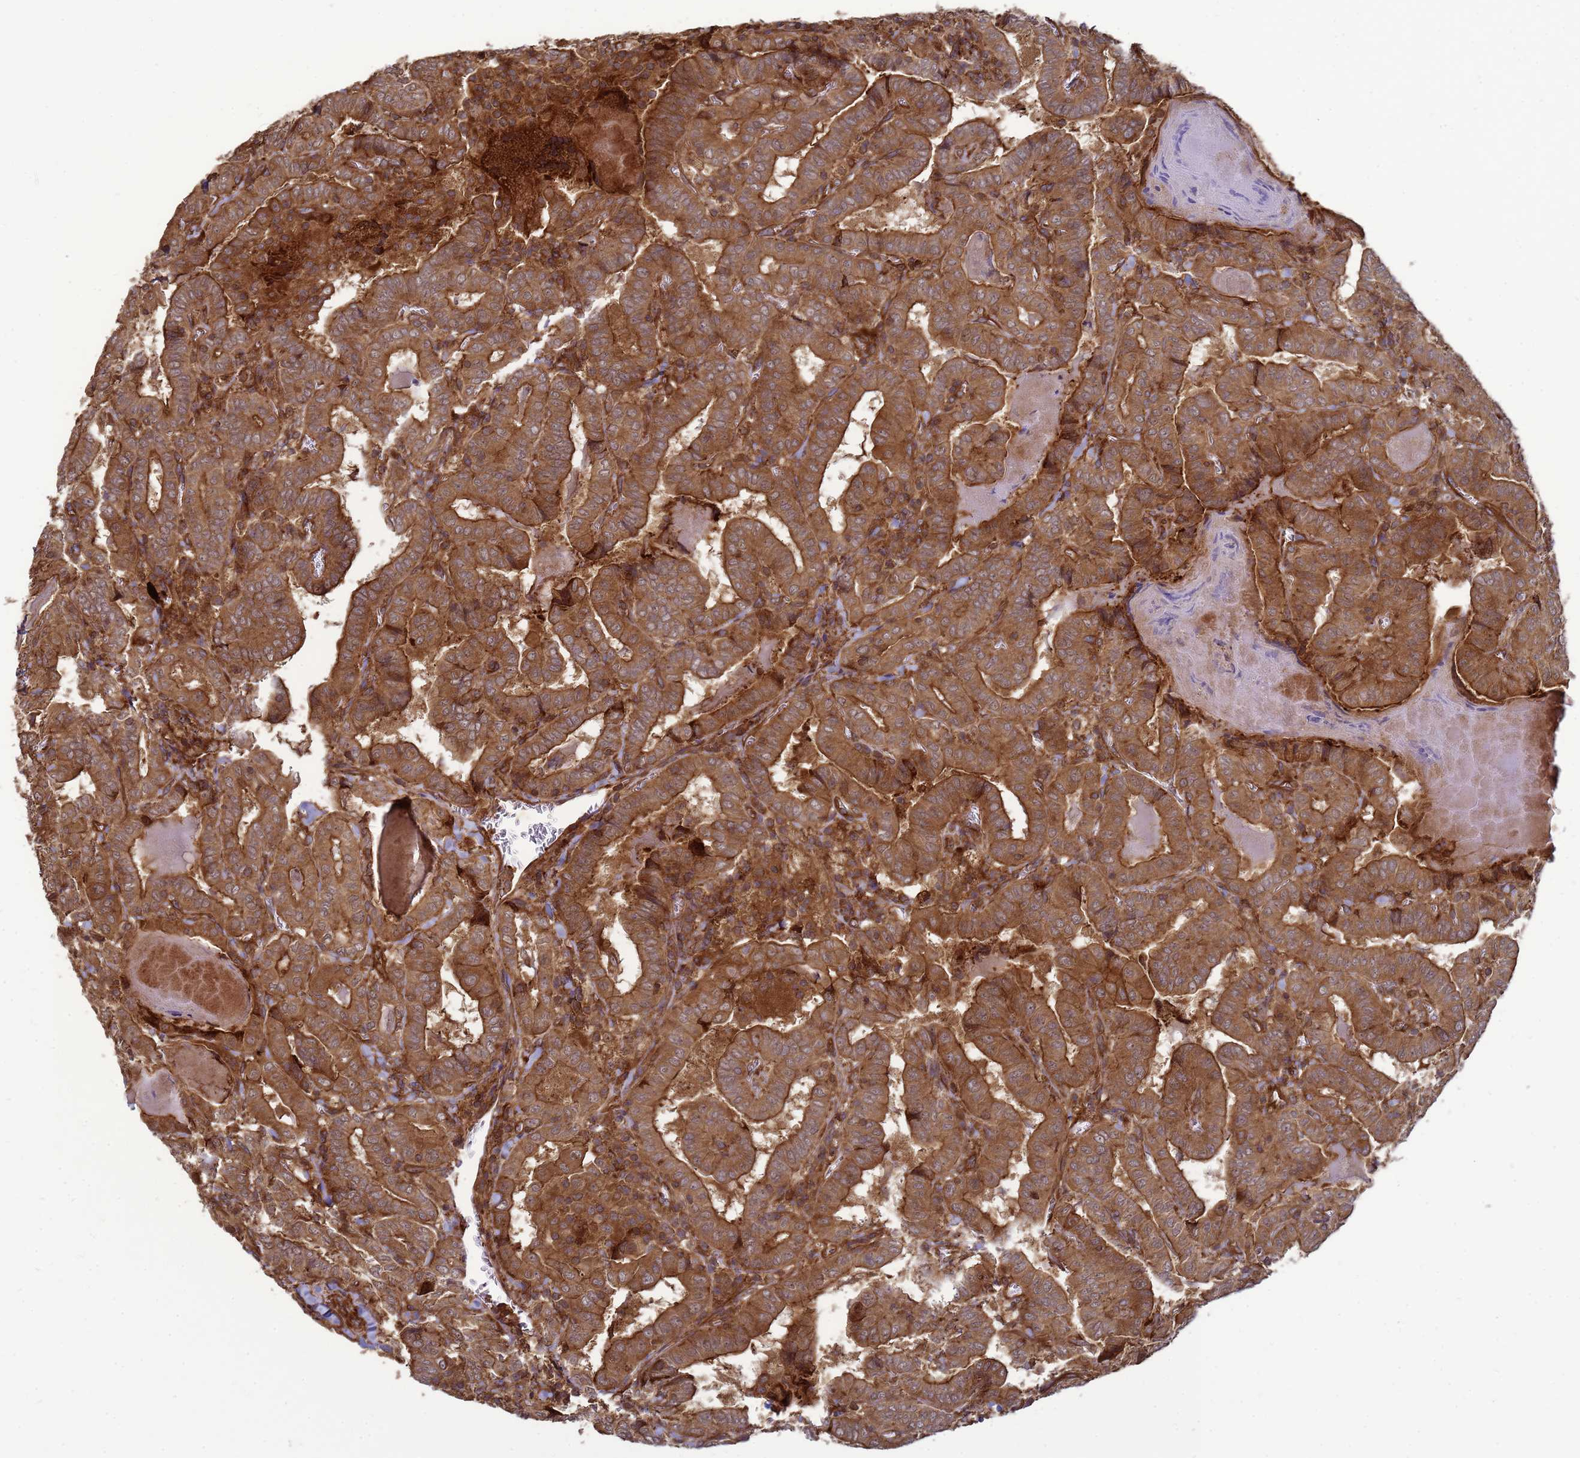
{"staining": {"intensity": "strong", "quantity": ">75%", "location": "cytoplasmic/membranous"}, "tissue": "thyroid cancer", "cell_type": "Tumor cells", "image_type": "cancer", "snomed": [{"axis": "morphology", "description": "Papillary adenocarcinoma, NOS"}, {"axis": "topography", "description": "Thyroid gland"}], "caption": "Papillary adenocarcinoma (thyroid) stained with DAB (3,3'-diaminobenzidine) immunohistochemistry reveals high levels of strong cytoplasmic/membranous positivity in approximately >75% of tumor cells.", "gene": "CNOT1", "patient": {"sex": "female", "age": 72}}